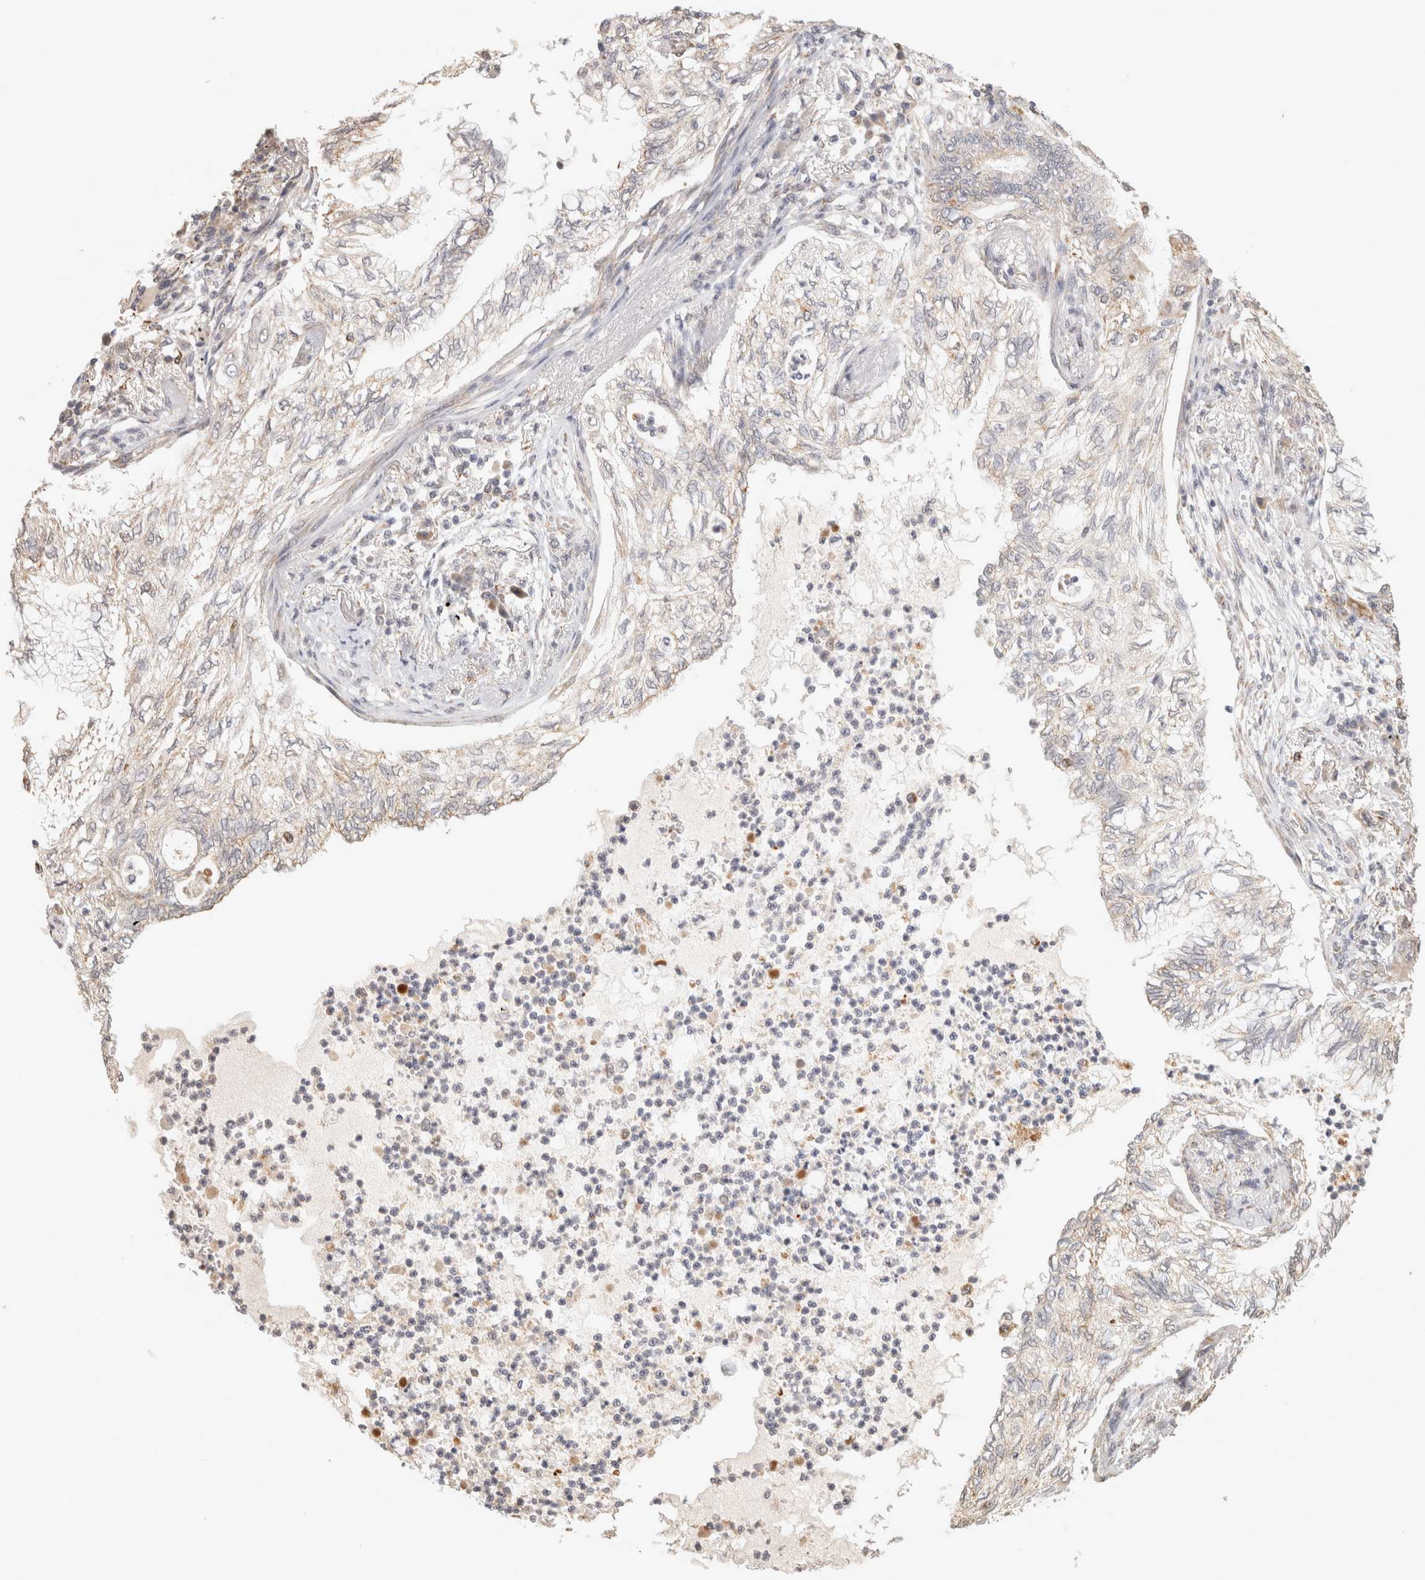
{"staining": {"intensity": "weak", "quantity": "<25%", "location": "cytoplasmic/membranous"}, "tissue": "lung cancer", "cell_type": "Tumor cells", "image_type": "cancer", "snomed": [{"axis": "morphology", "description": "Normal tissue, NOS"}, {"axis": "morphology", "description": "Adenocarcinoma, NOS"}, {"axis": "topography", "description": "Bronchus"}, {"axis": "topography", "description": "Lung"}], "caption": "There is no significant staining in tumor cells of adenocarcinoma (lung). The staining was performed using DAB to visualize the protein expression in brown, while the nuclei were stained in blue with hematoxylin (Magnification: 20x).", "gene": "BNIP3L", "patient": {"sex": "female", "age": 70}}